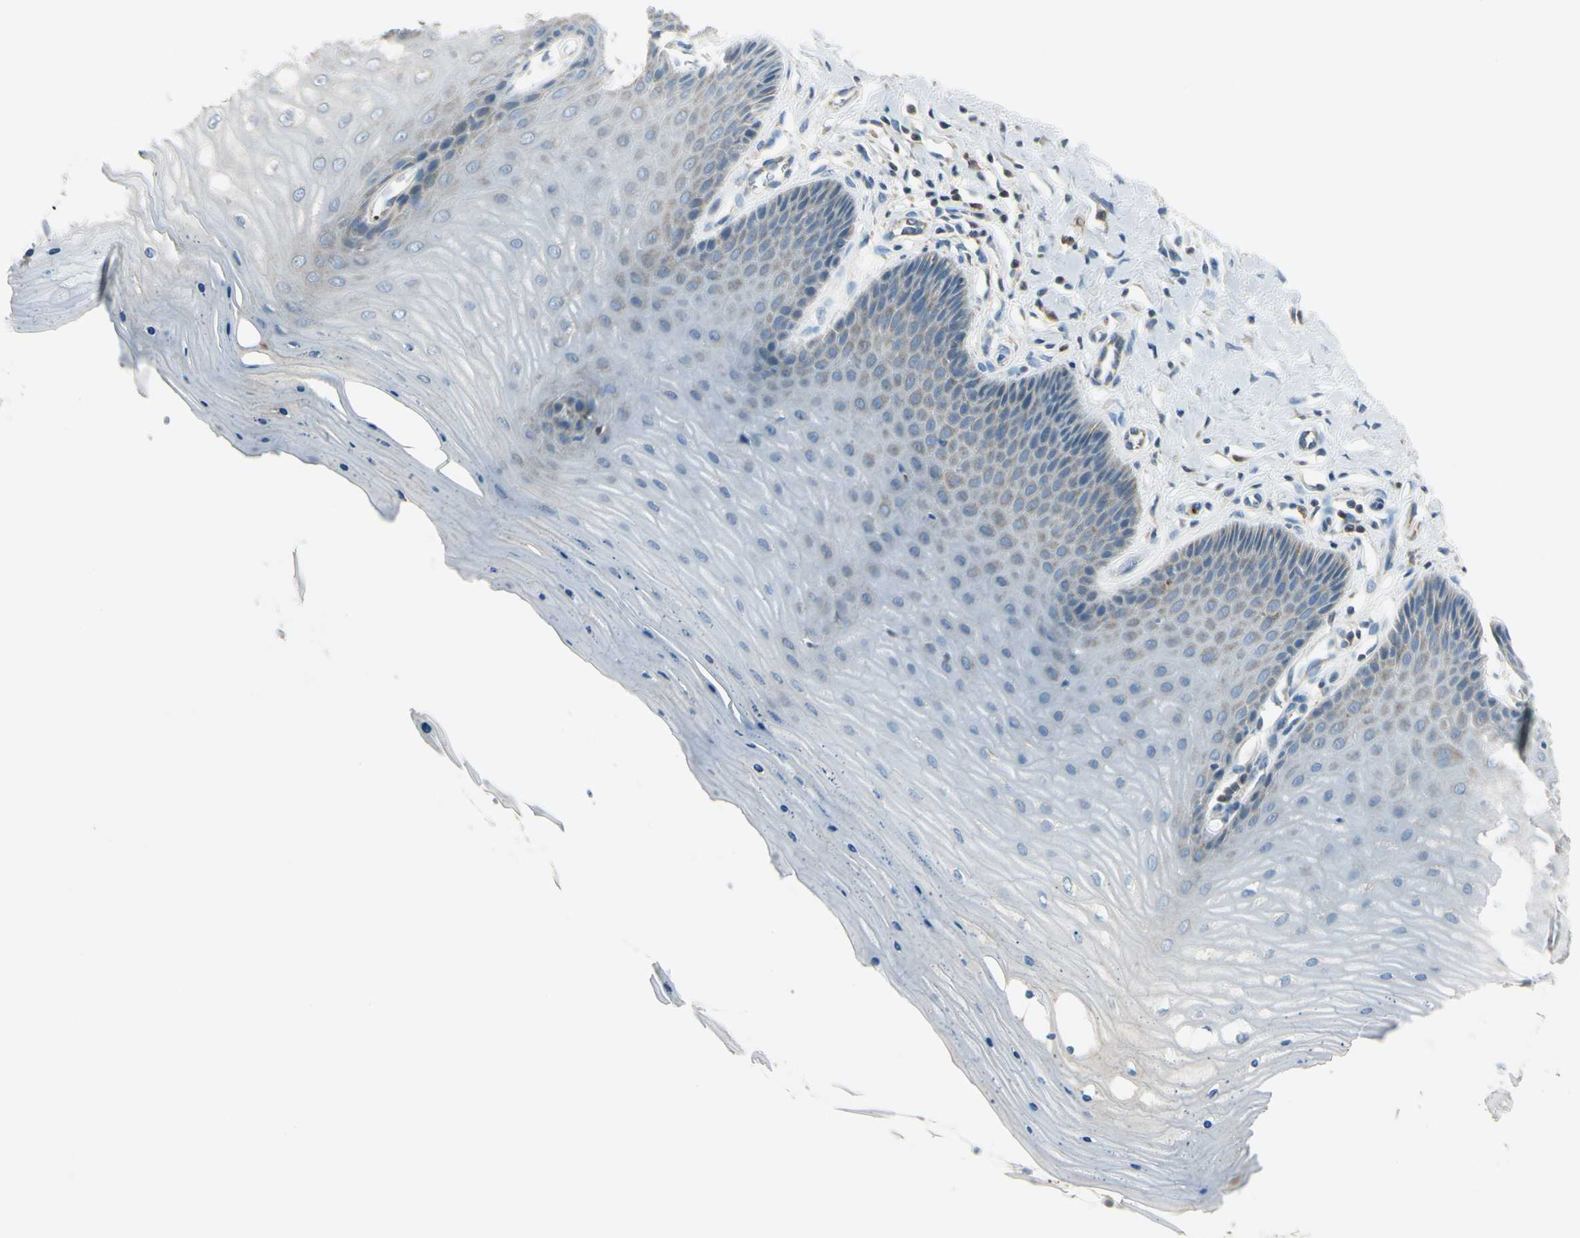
{"staining": {"intensity": "negative", "quantity": "none", "location": "none"}, "tissue": "cervix", "cell_type": "Glandular cells", "image_type": "normal", "snomed": [{"axis": "morphology", "description": "Normal tissue, NOS"}, {"axis": "topography", "description": "Cervix"}], "caption": "Immunohistochemistry photomicrograph of unremarkable cervix: human cervix stained with DAB (3,3'-diaminobenzidine) exhibits no significant protein expression in glandular cells.", "gene": "CYRIB", "patient": {"sex": "female", "age": 55}}